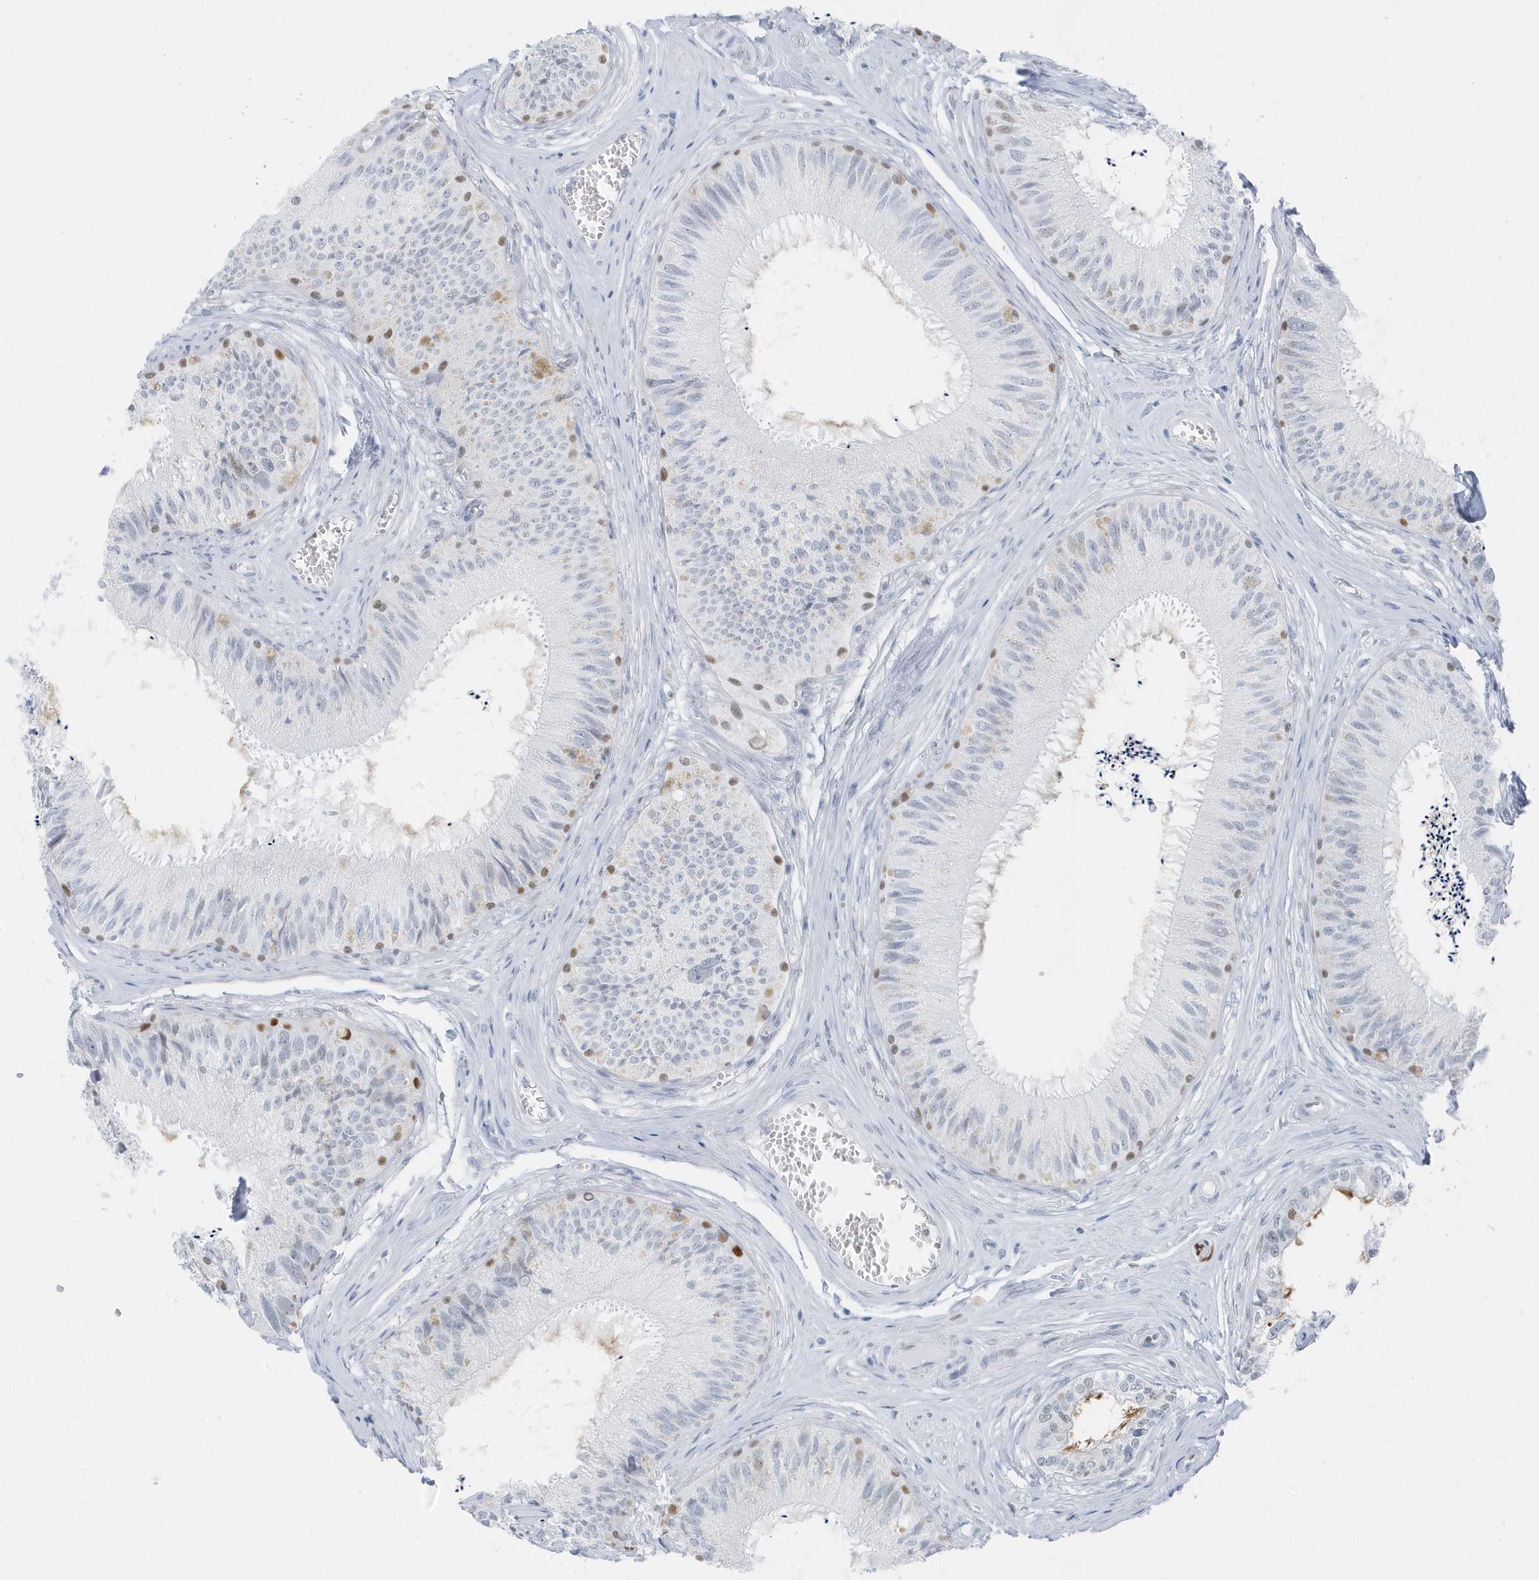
{"staining": {"intensity": "moderate", "quantity": "<25%", "location": "nuclear"}, "tissue": "epididymis", "cell_type": "Glandular cells", "image_type": "normal", "snomed": [{"axis": "morphology", "description": "Normal tissue, NOS"}, {"axis": "topography", "description": "Epididymis"}], "caption": "Immunohistochemical staining of normal epididymis shows moderate nuclear protein positivity in about <25% of glandular cells. Immunohistochemistry stains the protein of interest in brown and the nuclei are stained blue.", "gene": "SMIM34", "patient": {"sex": "male", "age": 79}}